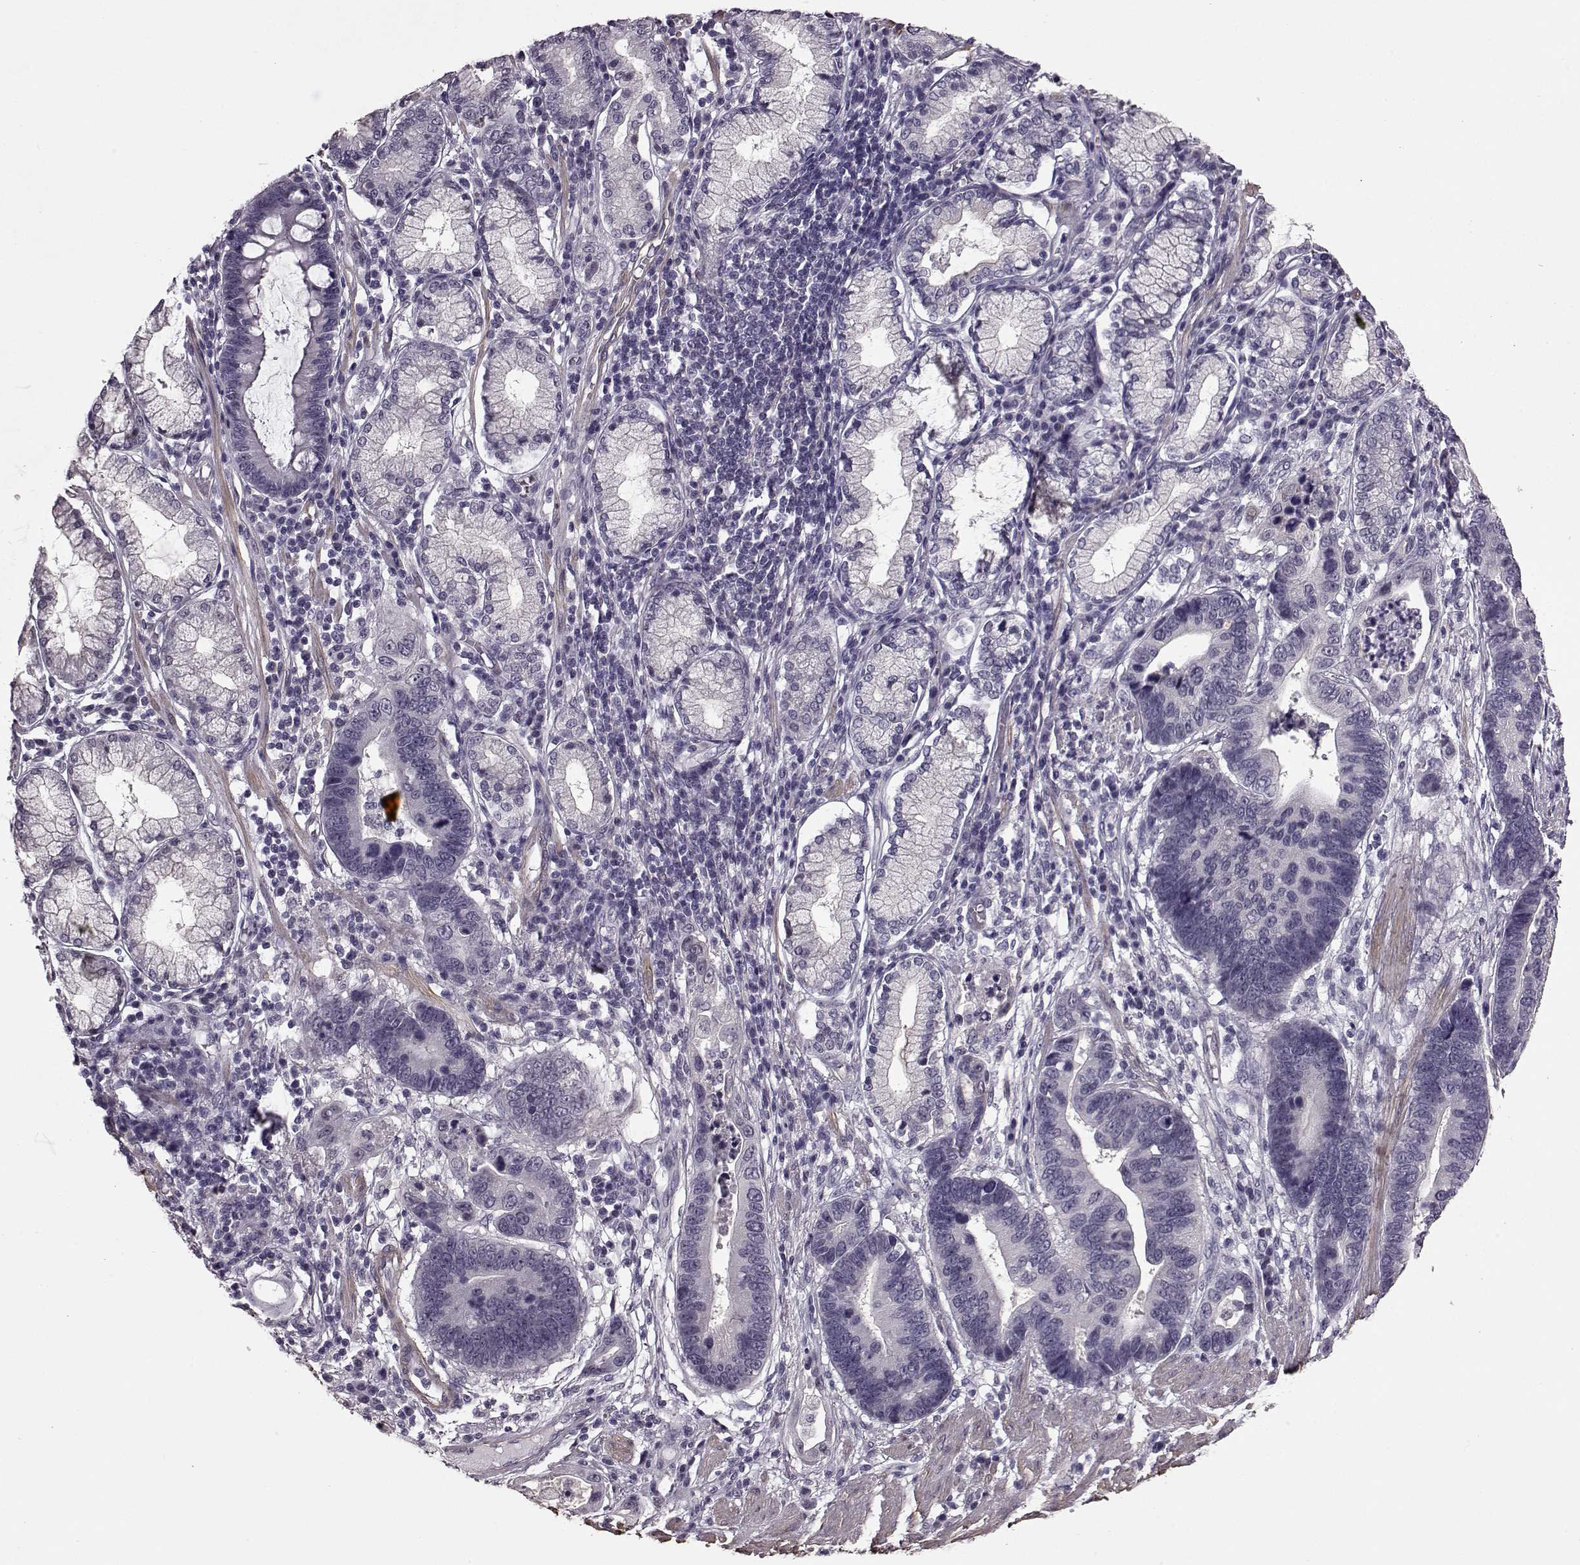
{"staining": {"intensity": "negative", "quantity": "none", "location": "none"}, "tissue": "stomach cancer", "cell_type": "Tumor cells", "image_type": "cancer", "snomed": [{"axis": "morphology", "description": "Adenocarcinoma, NOS"}, {"axis": "topography", "description": "Stomach"}], "caption": "Stomach adenocarcinoma was stained to show a protein in brown. There is no significant positivity in tumor cells. (DAB (3,3'-diaminobenzidine) IHC visualized using brightfield microscopy, high magnification).", "gene": "SLCO3A1", "patient": {"sex": "male", "age": 84}}